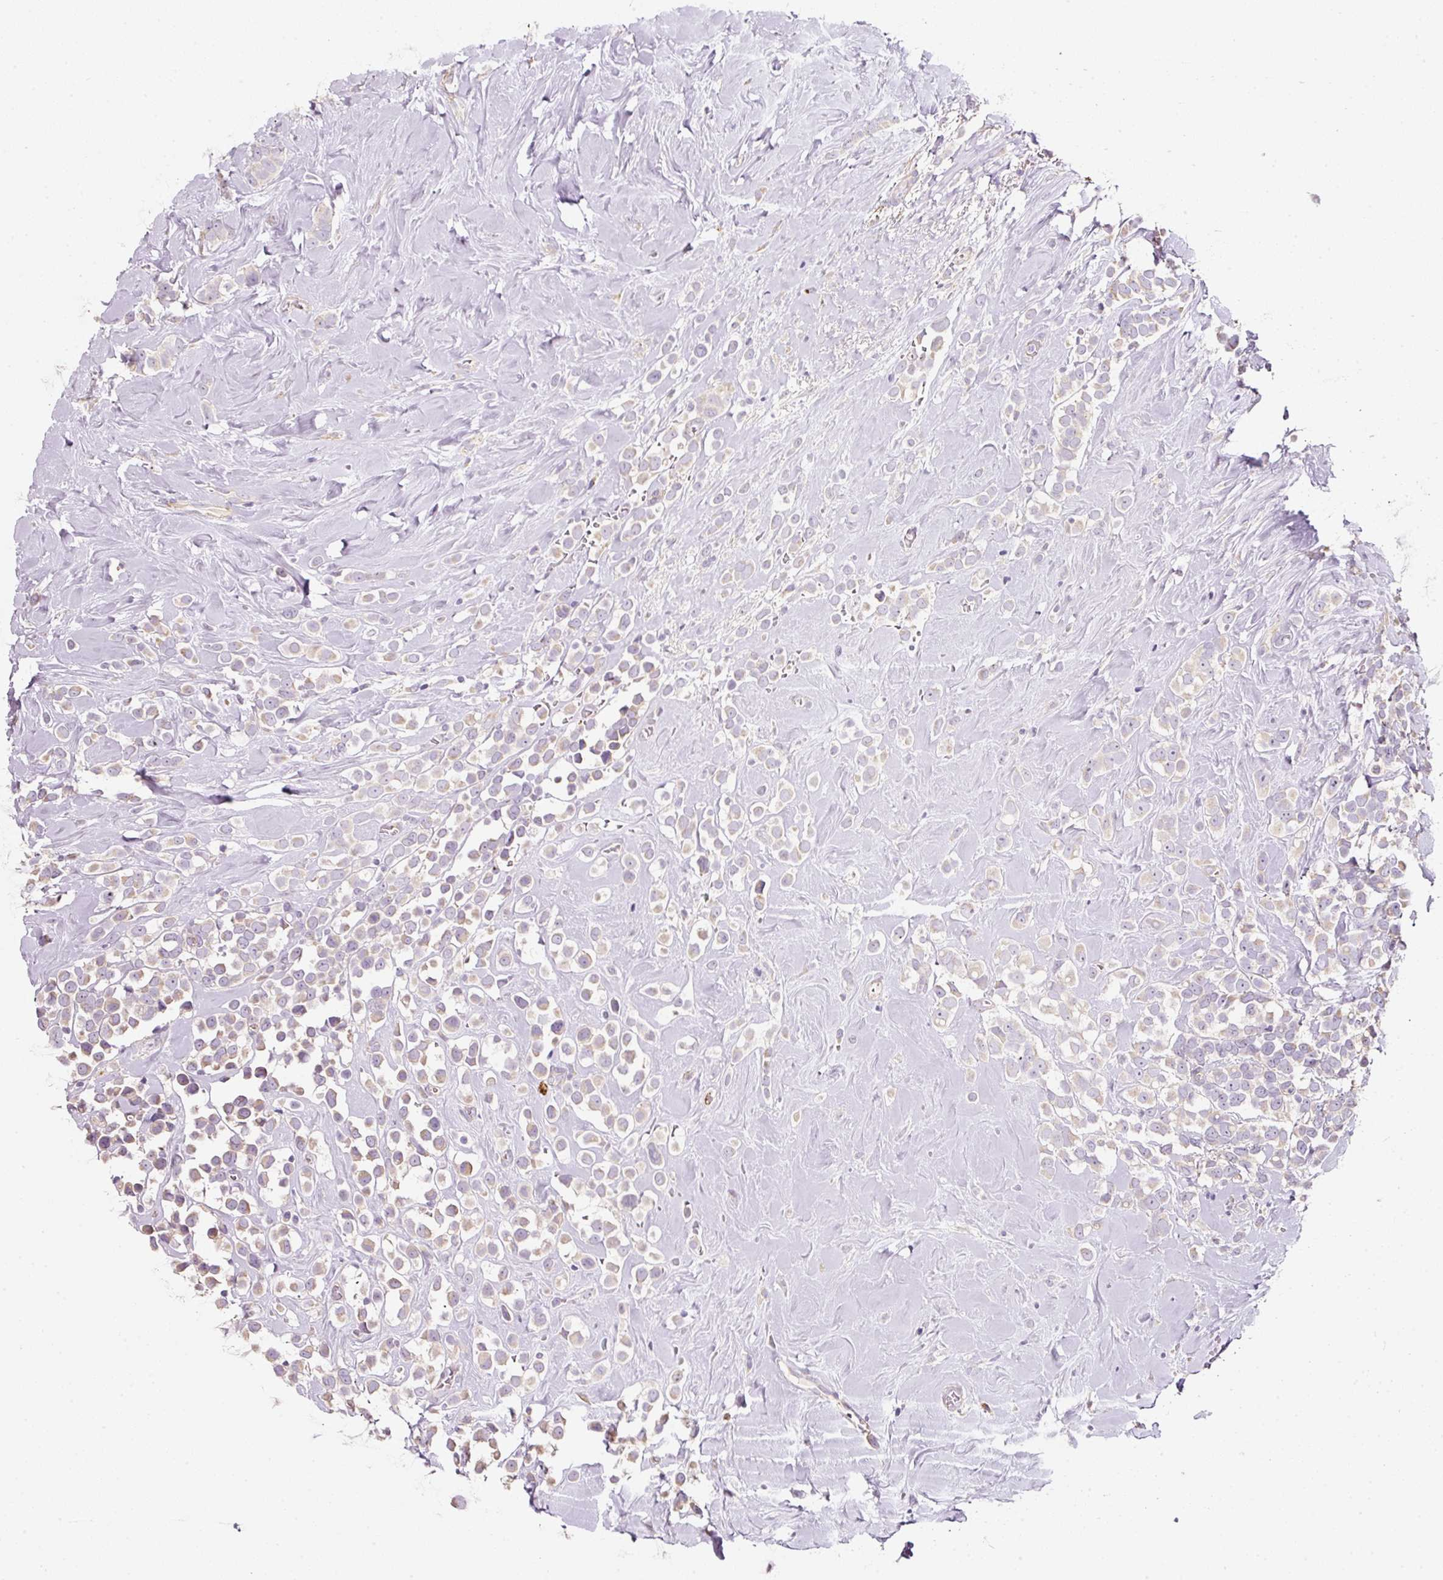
{"staining": {"intensity": "weak", "quantity": "<25%", "location": "cytoplasmic/membranous"}, "tissue": "breast cancer", "cell_type": "Tumor cells", "image_type": "cancer", "snomed": [{"axis": "morphology", "description": "Duct carcinoma"}, {"axis": "topography", "description": "Breast"}], "caption": "Breast cancer stained for a protein using immunohistochemistry demonstrates no expression tumor cells.", "gene": "NBPF11", "patient": {"sex": "female", "age": 80}}